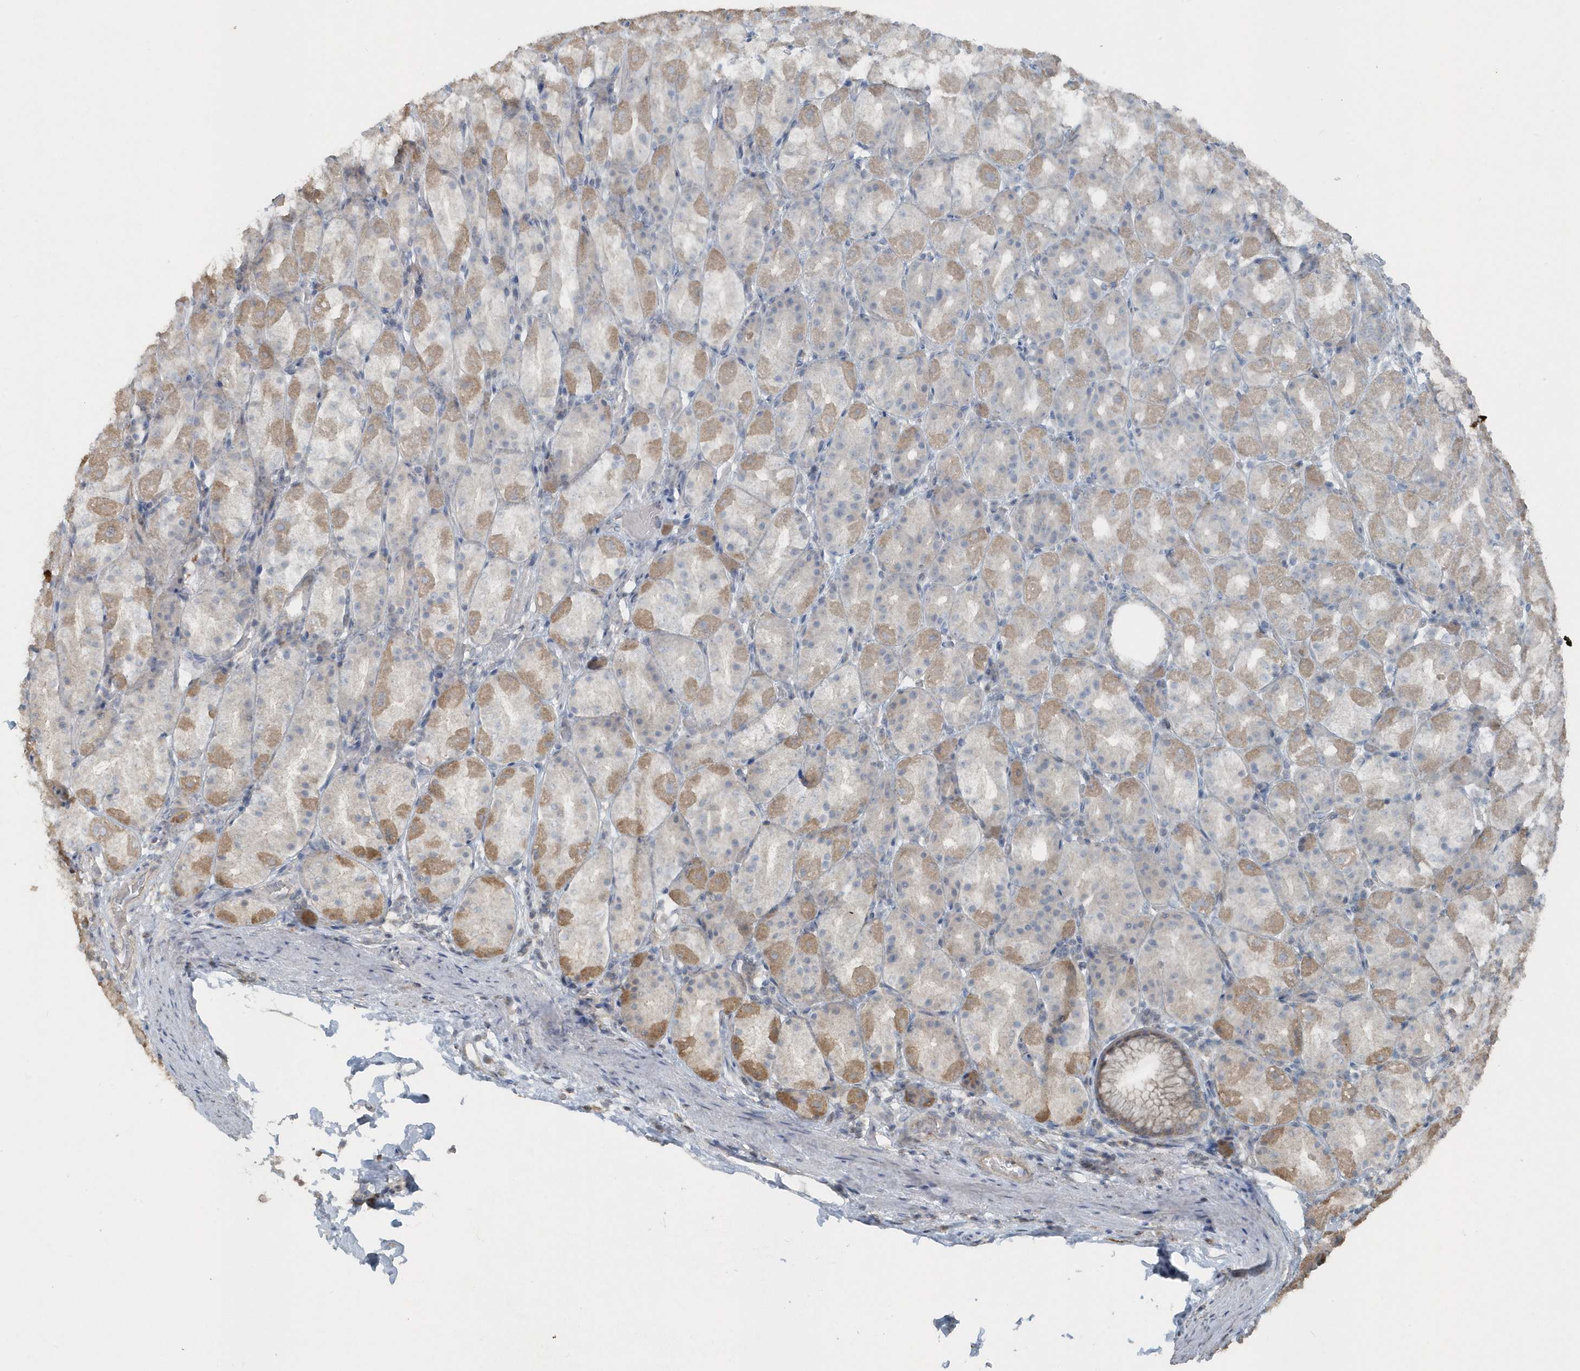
{"staining": {"intensity": "moderate", "quantity": "<25%", "location": "cytoplasmic/membranous"}, "tissue": "stomach", "cell_type": "Glandular cells", "image_type": "normal", "snomed": [{"axis": "morphology", "description": "Normal tissue, NOS"}, {"axis": "topography", "description": "Stomach, upper"}], "caption": "A high-resolution image shows immunohistochemistry staining of unremarkable stomach, which shows moderate cytoplasmic/membranous positivity in approximately <25% of glandular cells.", "gene": "ACTC1", "patient": {"sex": "male", "age": 68}}